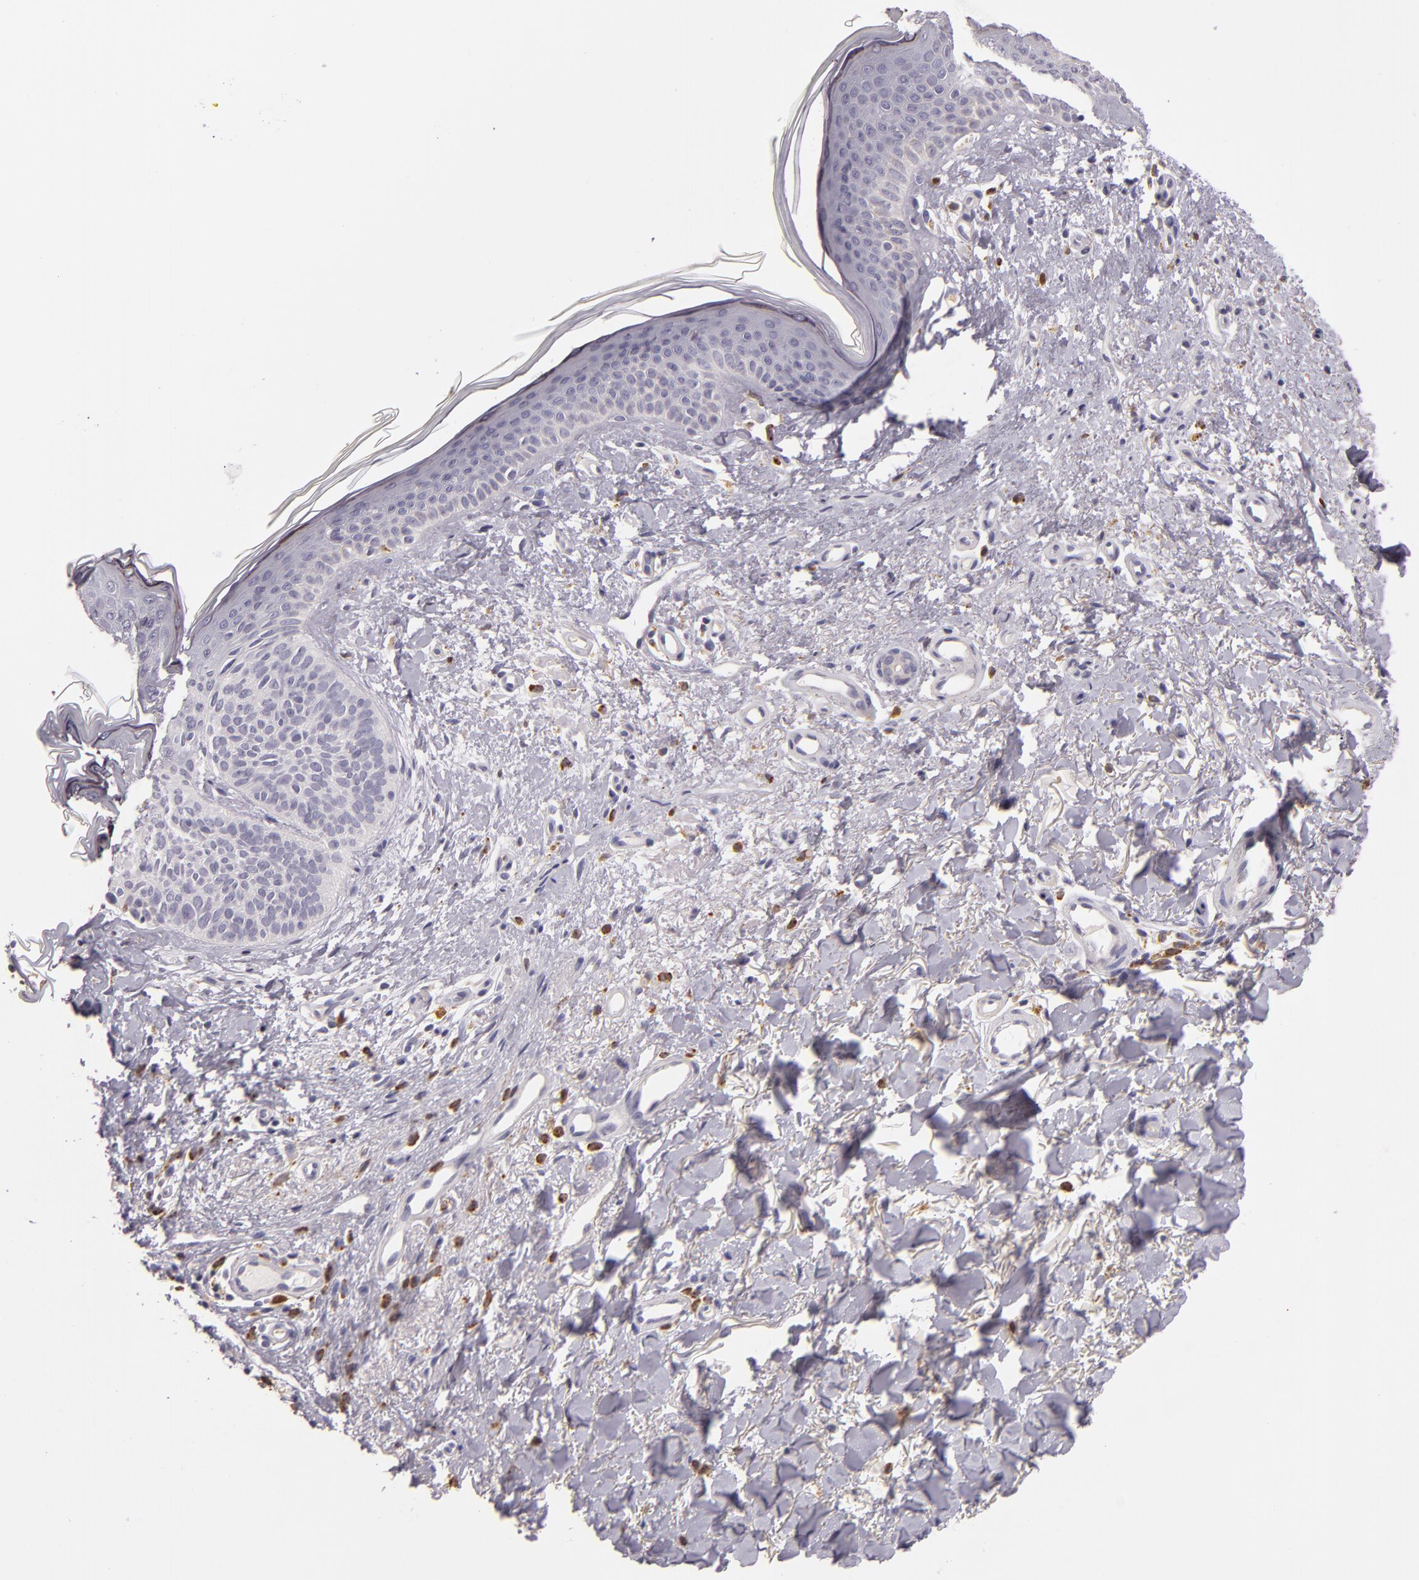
{"staining": {"intensity": "negative", "quantity": "none", "location": "none"}, "tissue": "skin cancer", "cell_type": "Tumor cells", "image_type": "cancer", "snomed": [{"axis": "morphology", "description": "Basal cell carcinoma"}, {"axis": "topography", "description": "Skin"}], "caption": "An image of human skin cancer (basal cell carcinoma) is negative for staining in tumor cells.", "gene": "TLR8", "patient": {"sex": "female", "age": 78}}